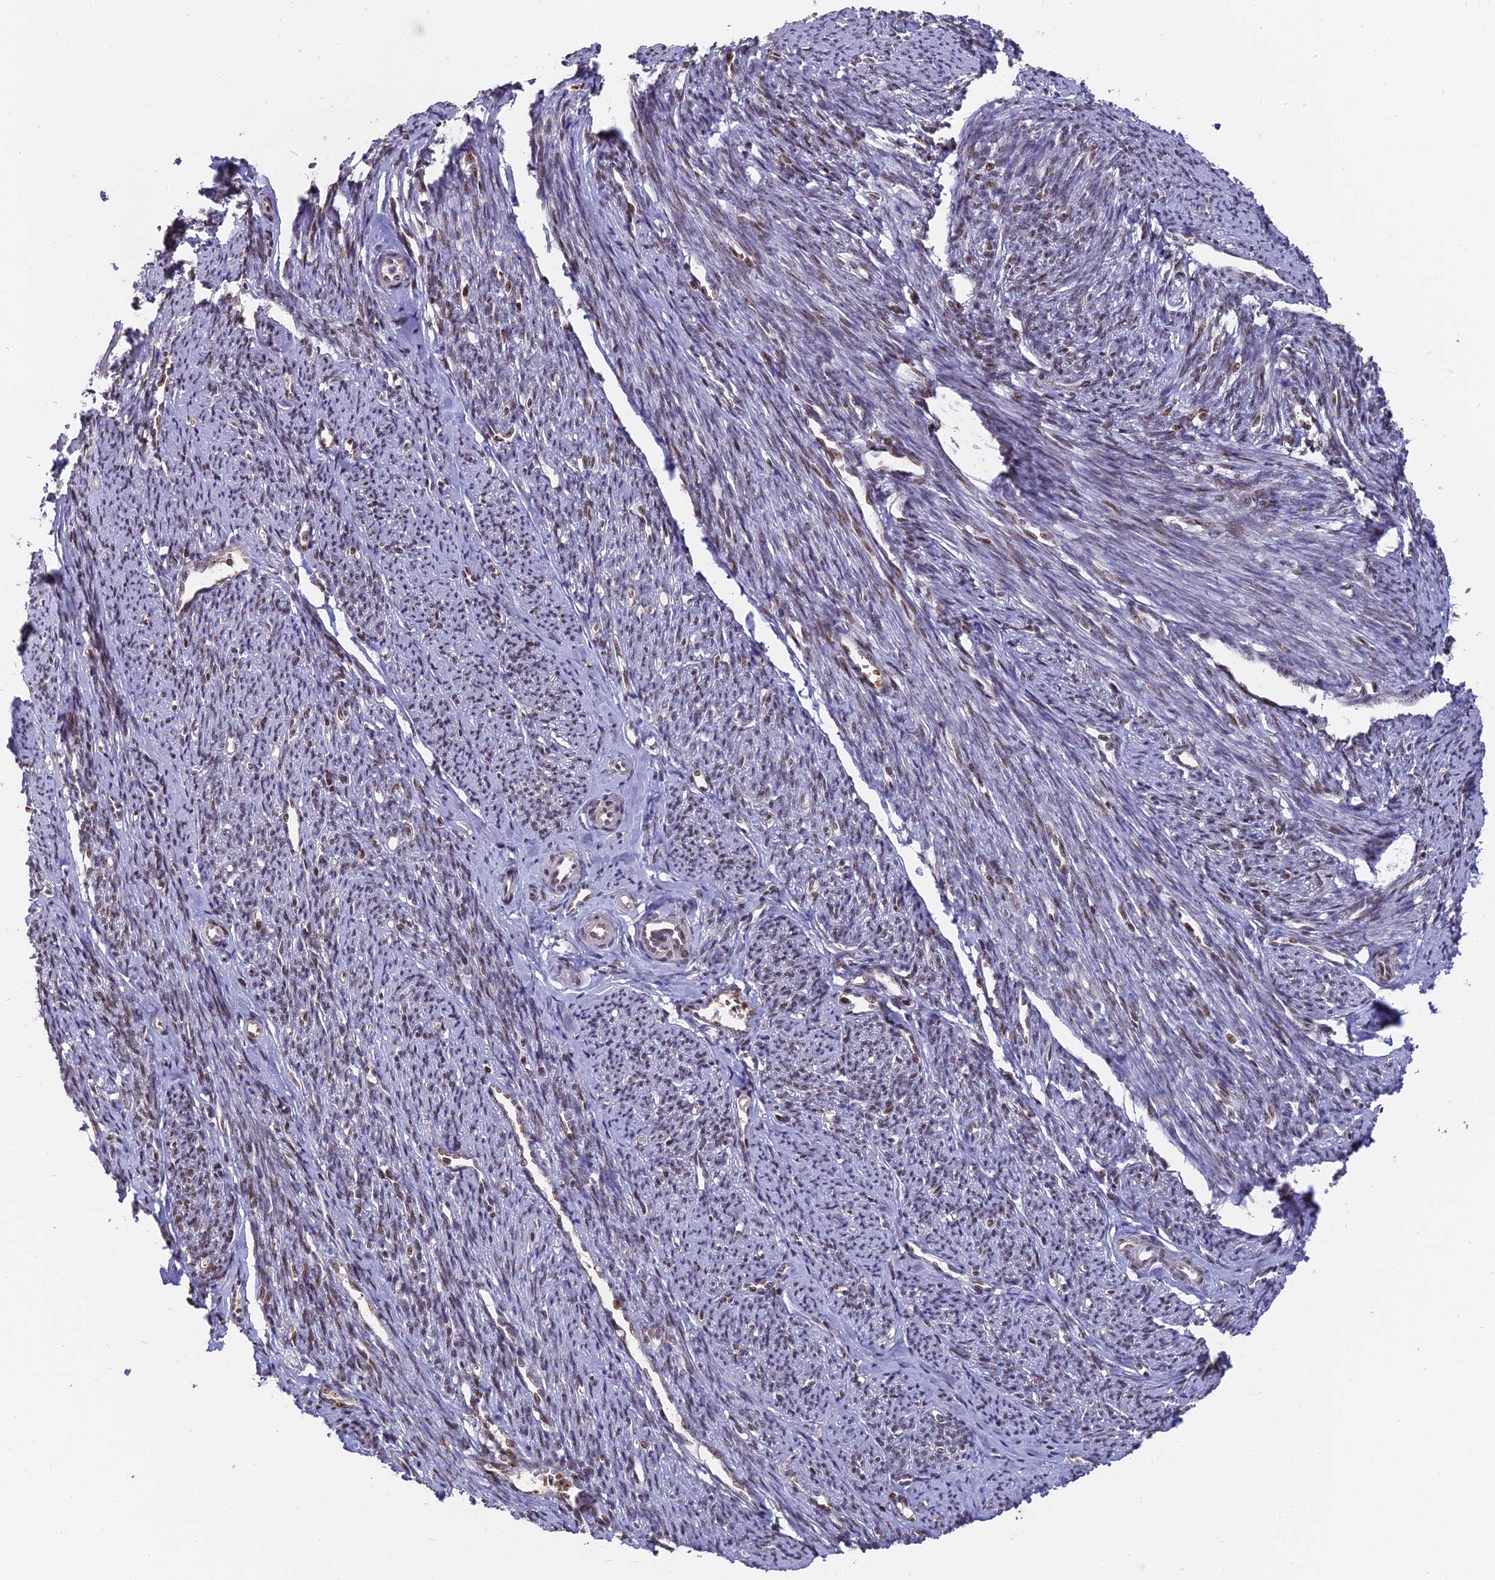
{"staining": {"intensity": "weak", "quantity": "25%-75%", "location": "nuclear"}, "tissue": "smooth muscle", "cell_type": "Smooth muscle cells", "image_type": "normal", "snomed": [{"axis": "morphology", "description": "Normal tissue, NOS"}, {"axis": "topography", "description": "Smooth muscle"}, {"axis": "topography", "description": "Uterus"}], "caption": "High-power microscopy captured an IHC micrograph of benign smooth muscle, revealing weak nuclear staining in approximately 25%-75% of smooth muscle cells.", "gene": "NR1H3", "patient": {"sex": "female", "age": 59}}